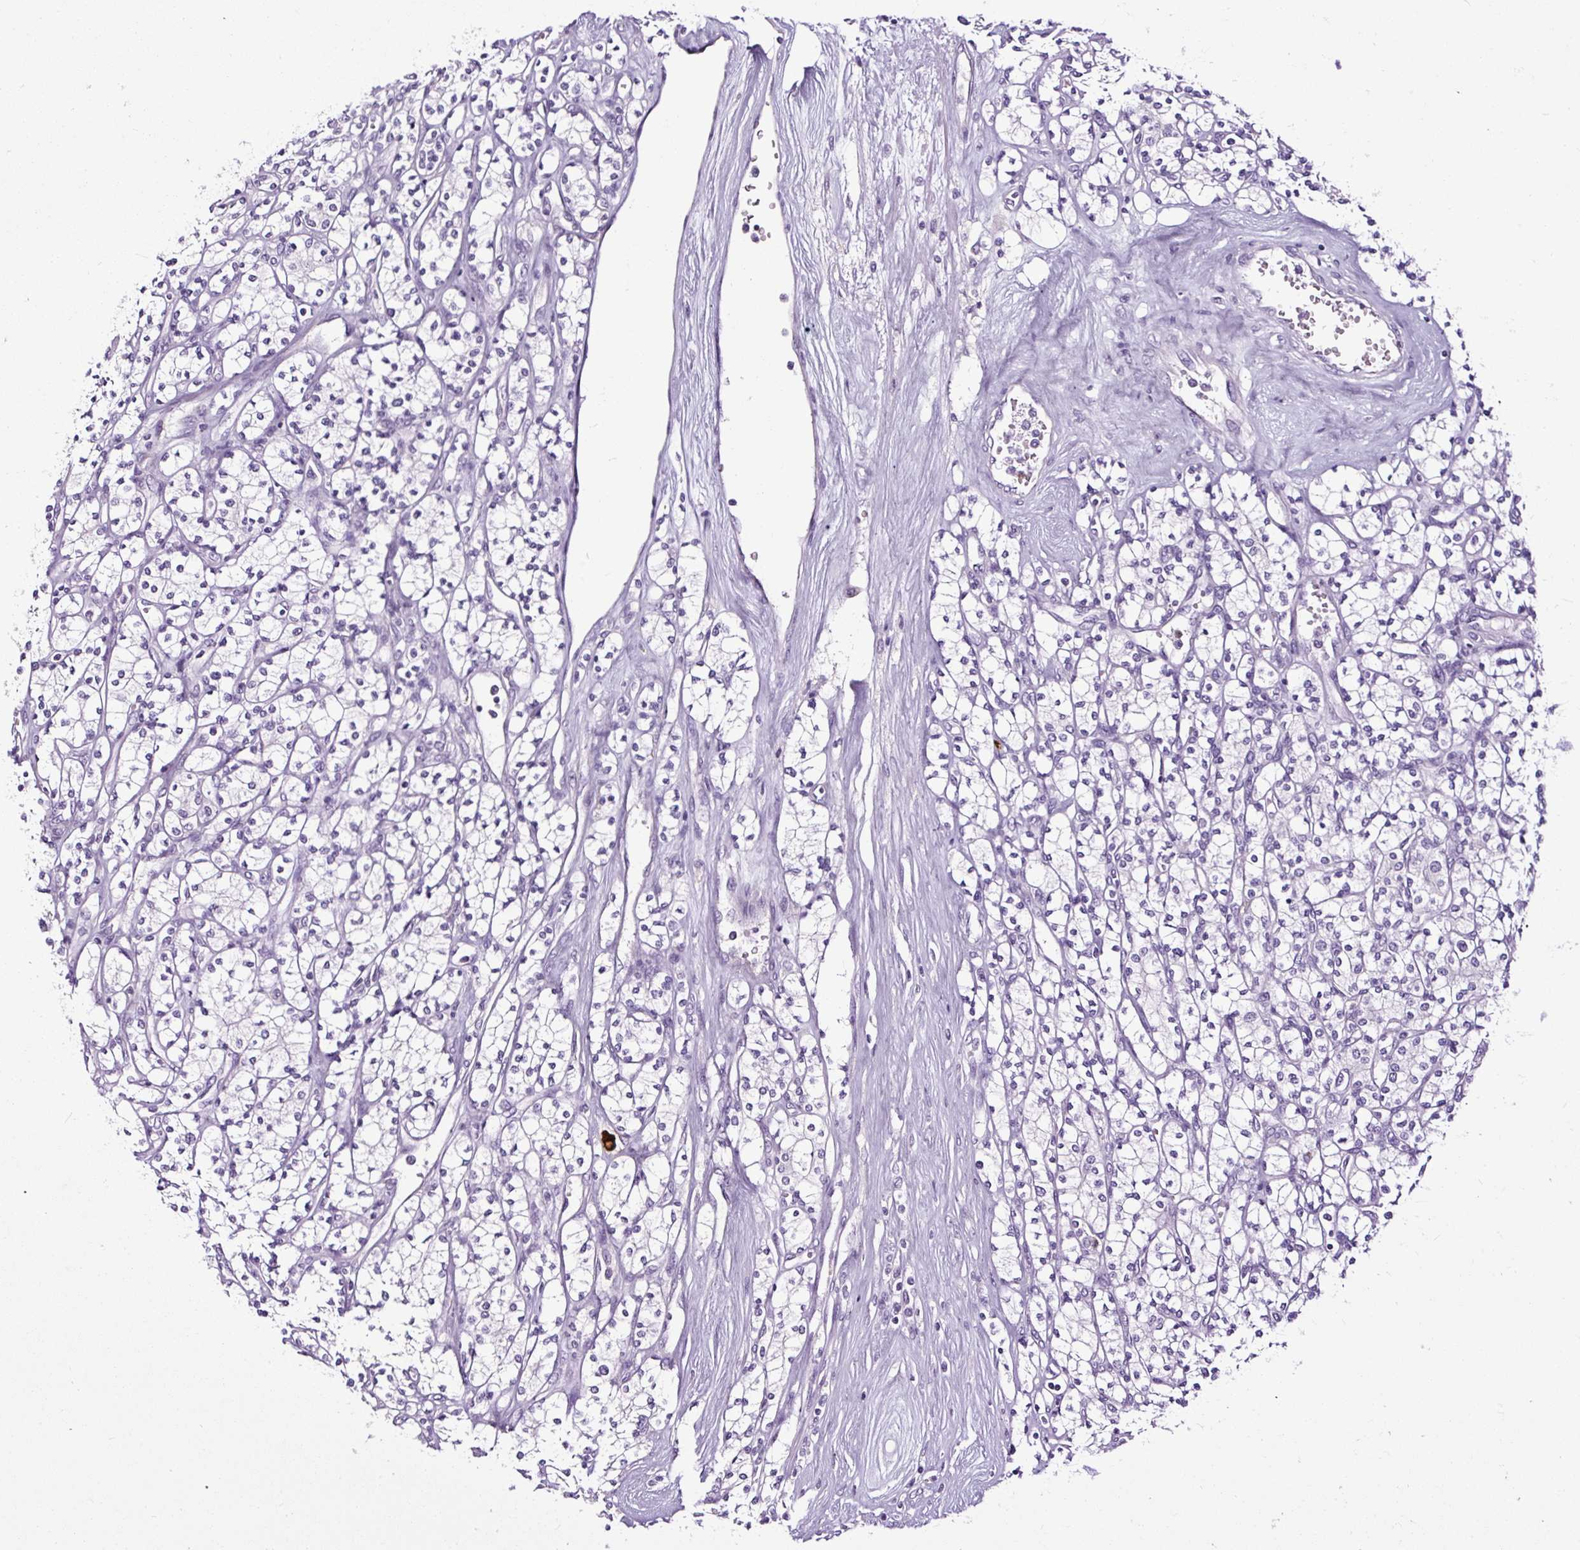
{"staining": {"intensity": "negative", "quantity": "none", "location": "none"}, "tissue": "renal cancer", "cell_type": "Tumor cells", "image_type": "cancer", "snomed": [{"axis": "morphology", "description": "Adenocarcinoma, NOS"}, {"axis": "topography", "description": "Kidney"}], "caption": "Immunohistochemical staining of human renal cancer displays no significant positivity in tumor cells.", "gene": "SLC7A8", "patient": {"sex": "male", "age": 77}}